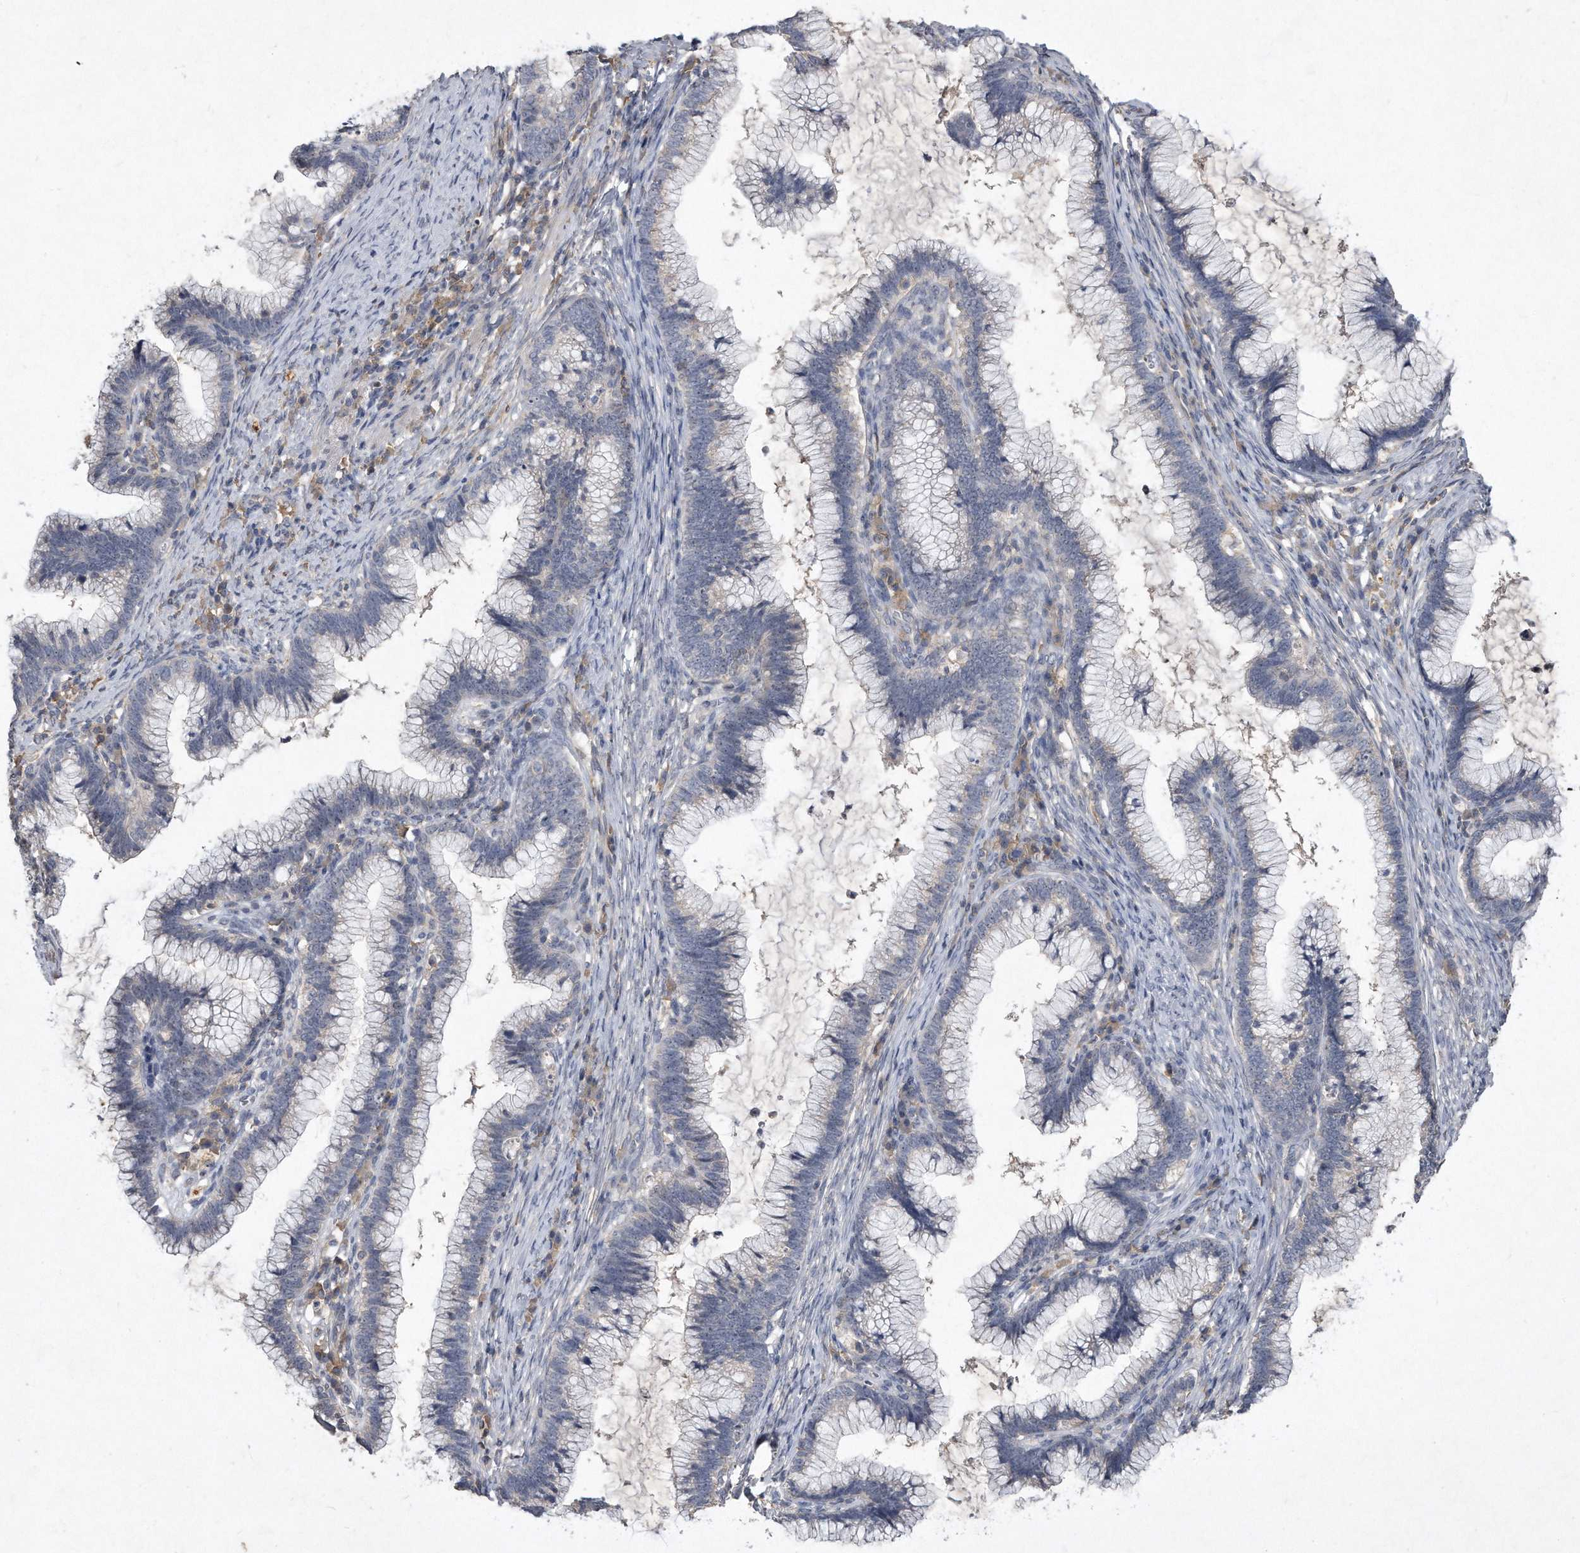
{"staining": {"intensity": "negative", "quantity": "none", "location": "none"}, "tissue": "cervical cancer", "cell_type": "Tumor cells", "image_type": "cancer", "snomed": [{"axis": "morphology", "description": "Adenocarcinoma, NOS"}, {"axis": "topography", "description": "Cervix"}], "caption": "This is a photomicrograph of IHC staining of cervical cancer (adenocarcinoma), which shows no expression in tumor cells.", "gene": "PGBD2", "patient": {"sex": "female", "age": 36}}